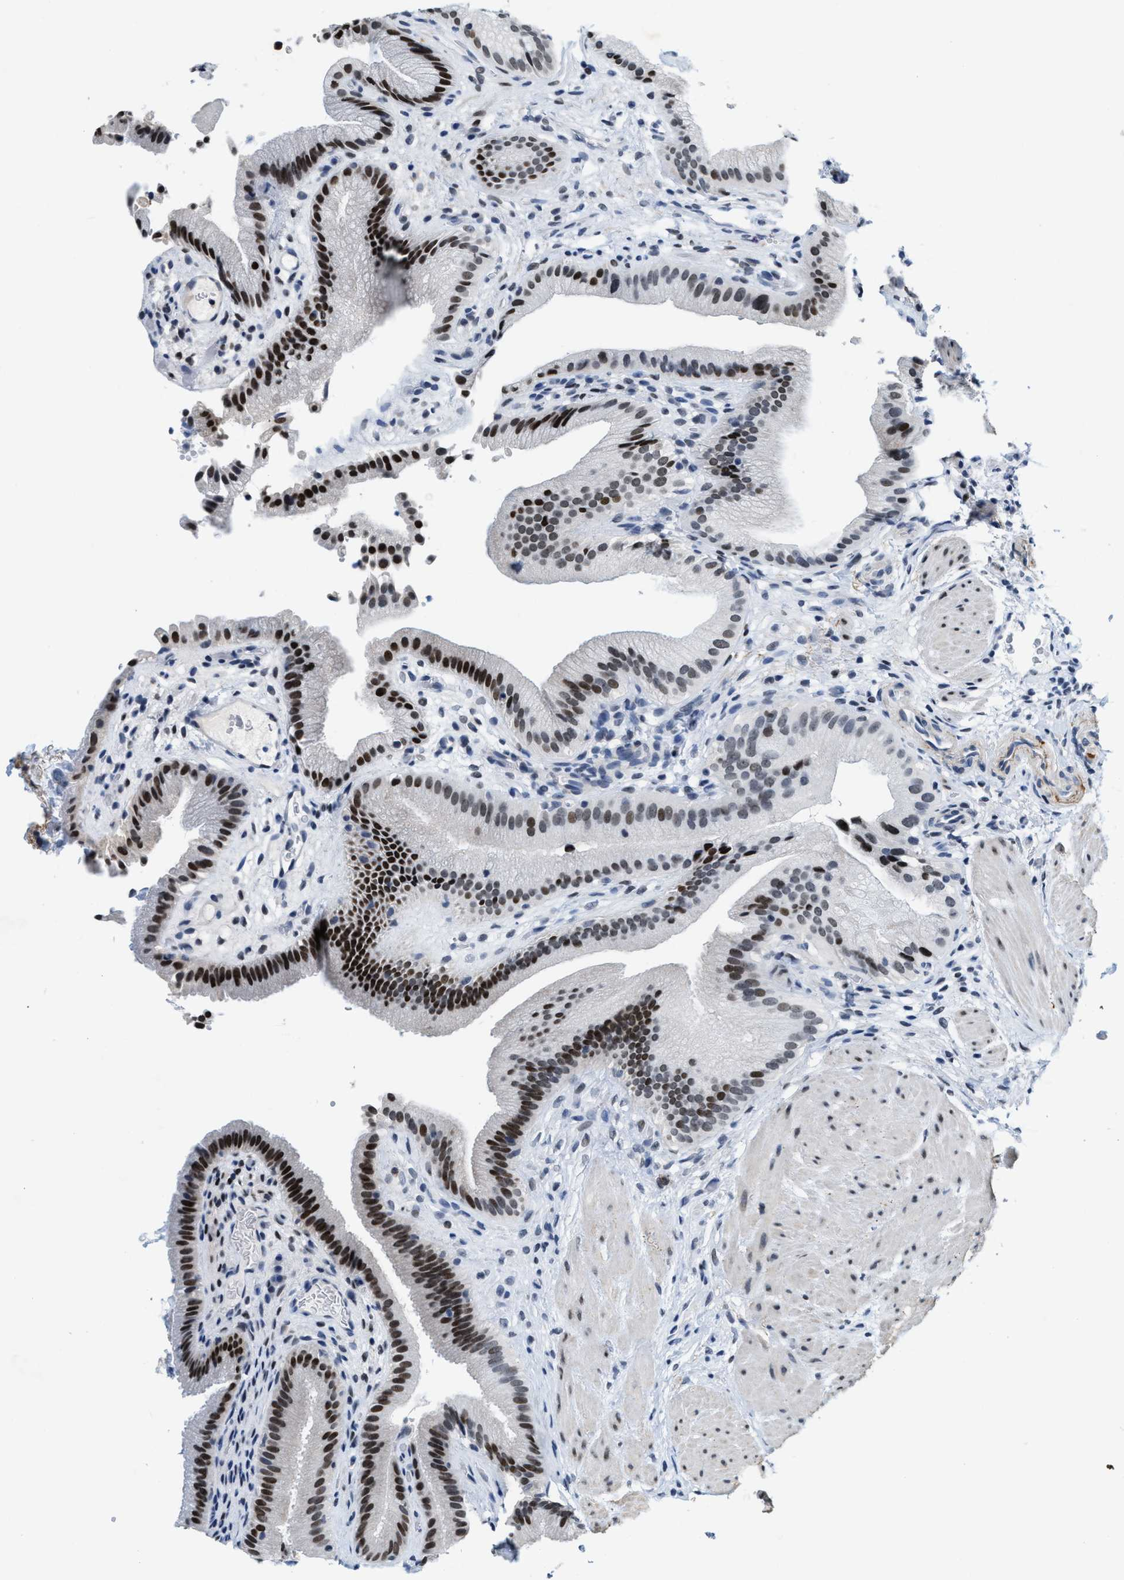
{"staining": {"intensity": "strong", "quantity": ">75%", "location": "nuclear"}, "tissue": "gallbladder", "cell_type": "Glandular cells", "image_type": "normal", "snomed": [{"axis": "morphology", "description": "Normal tissue, NOS"}, {"axis": "topography", "description": "Gallbladder"}], "caption": "Immunohistochemical staining of unremarkable human gallbladder reveals >75% levels of strong nuclear protein expression in approximately >75% of glandular cells.", "gene": "SETD1B", "patient": {"sex": "male", "age": 49}}